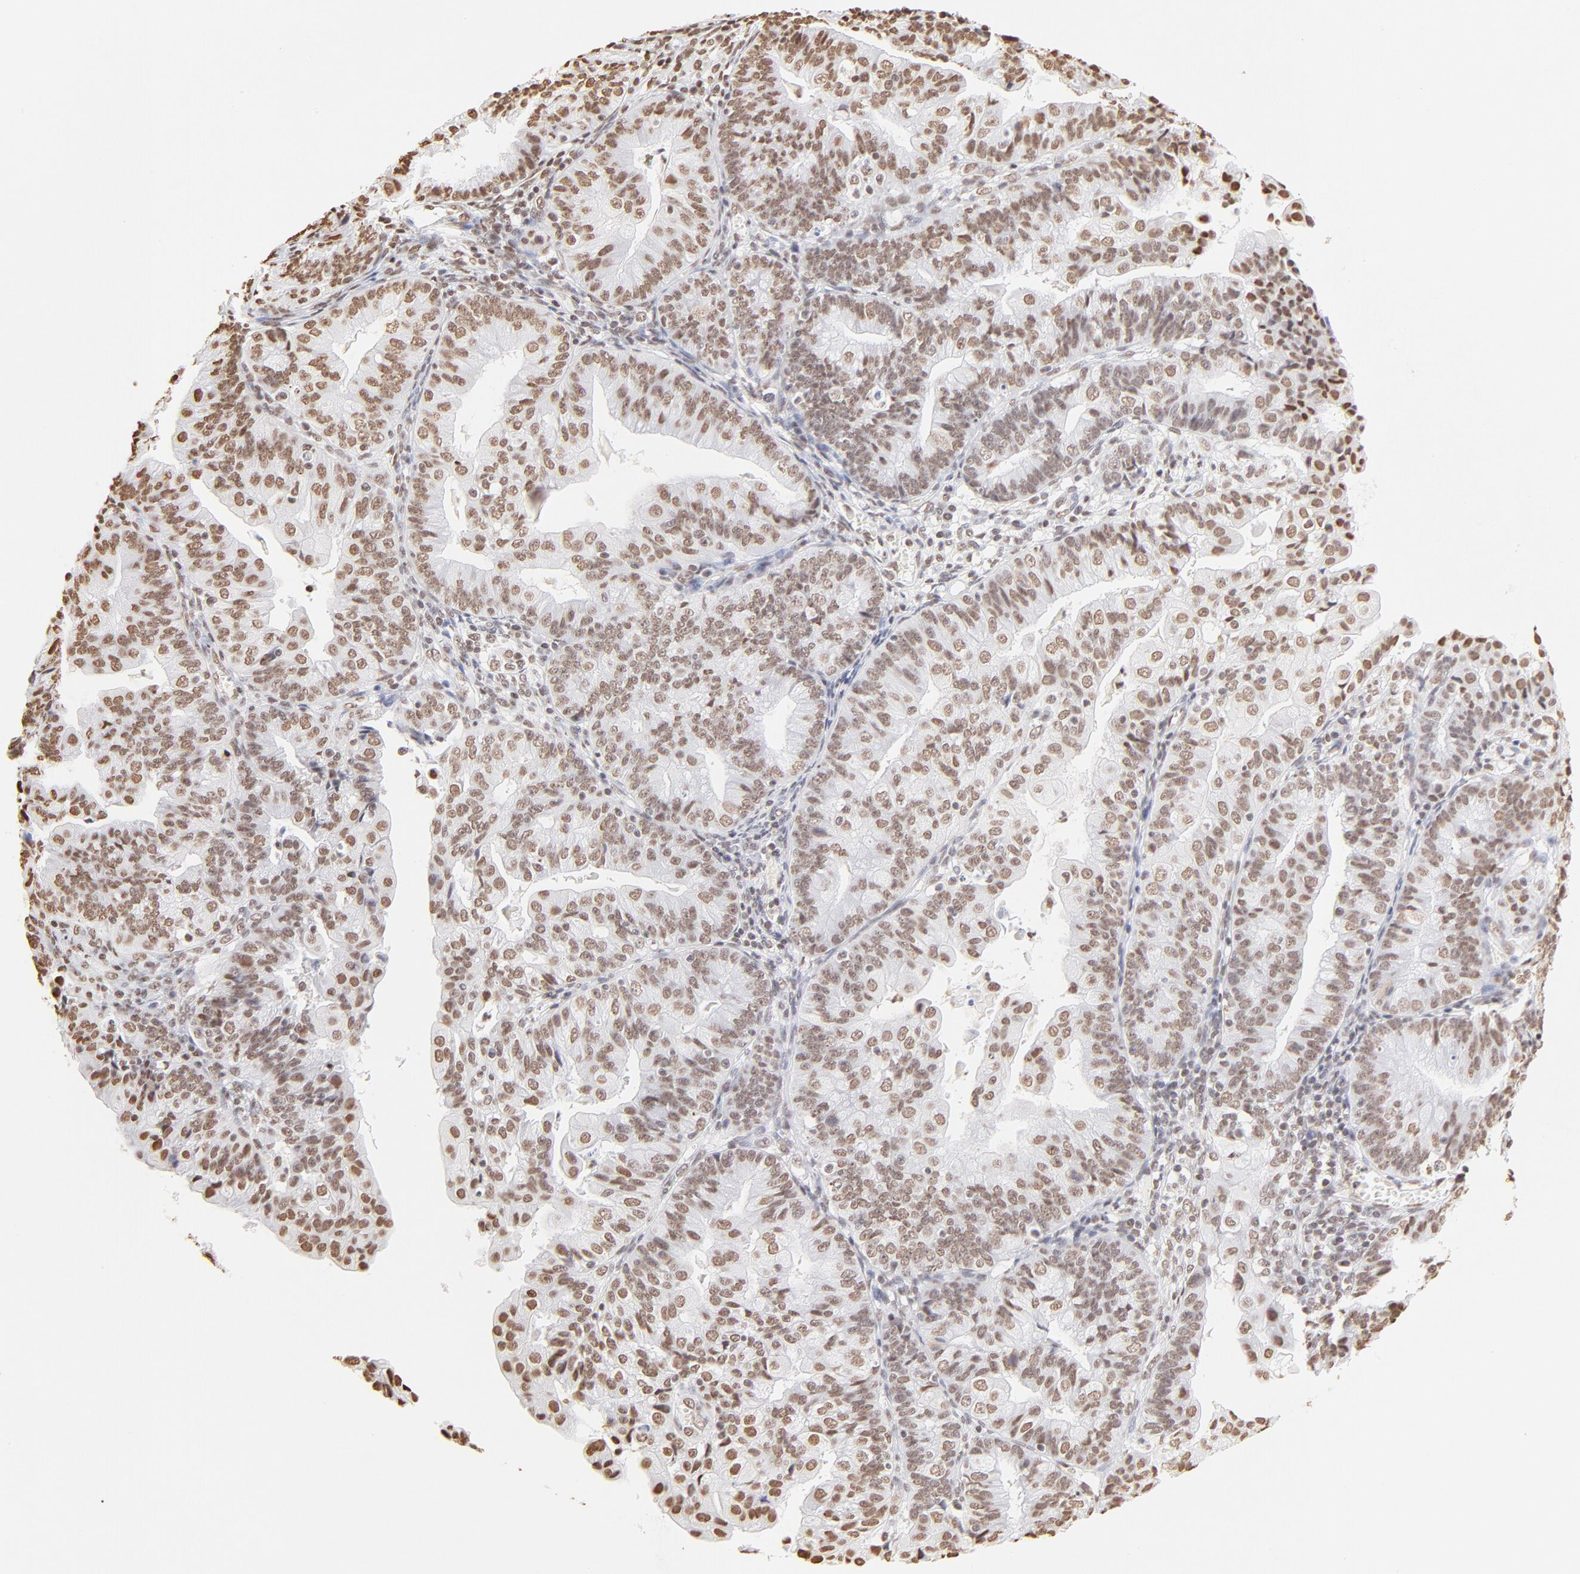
{"staining": {"intensity": "moderate", "quantity": ">75%", "location": "nuclear"}, "tissue": "endometrial cancer", "cell_type": "Tumor cells", "image_type": "cancer", "snomed": [{"axis": "morphology", "description": "Adenocarcinoma, NOS"}, {"axis": "topography", "description": "Endometrium"}], "caption": "Moderate nuclear expression for a protein is present in about >75% of tumor cells of endometrial adenocarcinoma using IHC.", "gene": "ZNF540", "patient": {"sex": "female", "age": 56}}